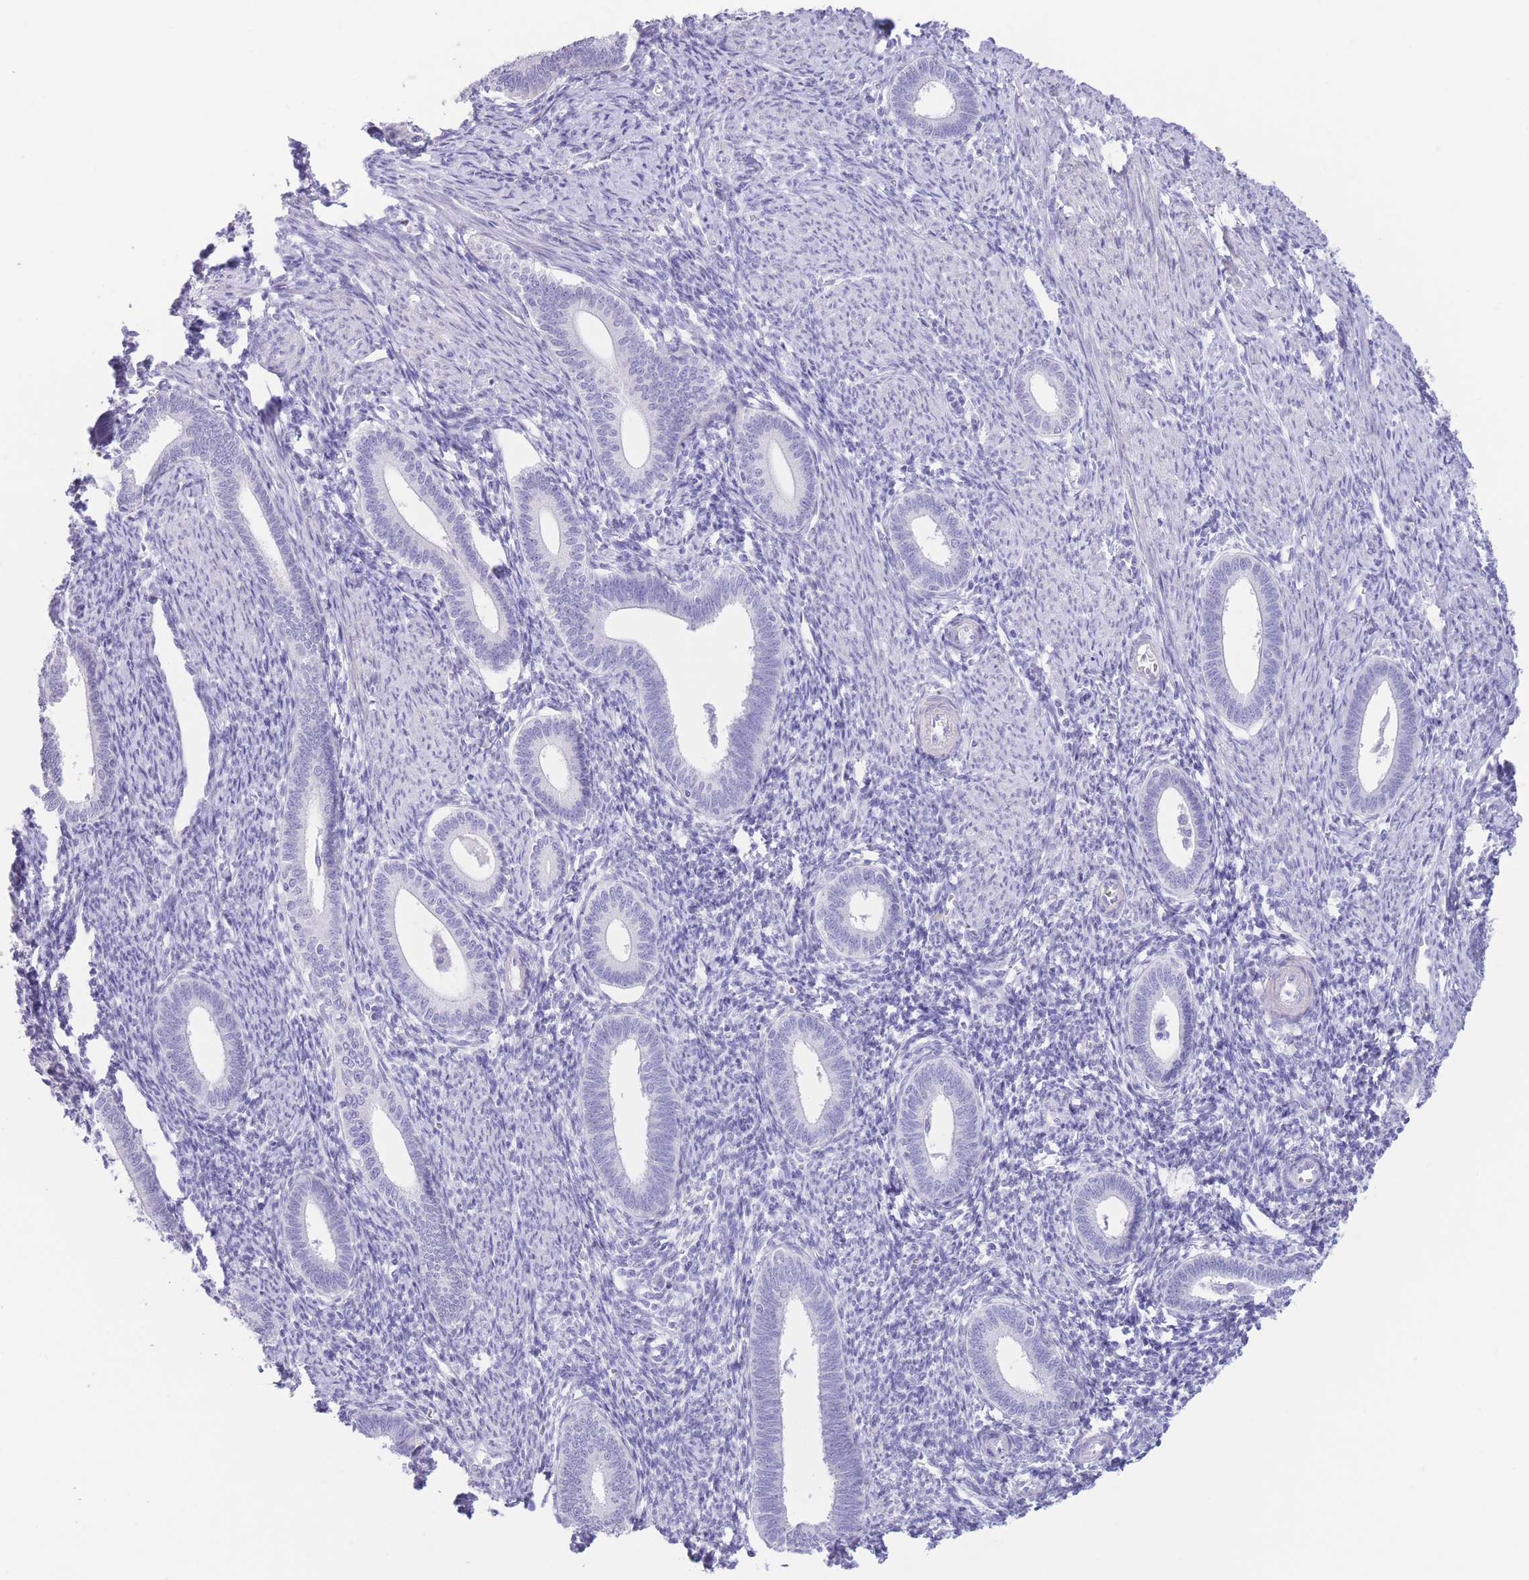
{"staining": {"intensity": "negative", "quantity": "none", "location": "none"}, "tissue": "endometrium", "cell_type": "Cells in endometrial stroma", "image_type": "normal", "snomed": [{"axis": "morphology", "description": "Normal tissue, NOS"}, {"axis": "topography", "description": "Endometrium"}], "caption": "Immunohistochemistry (IHC) histopathology image of normal endometrium: endometrium stained with DAB reveals no significant protein expression in cells in endometrial stroma.", "gene": "PKLR", "patient": {"sex": "female", "age": 41}}